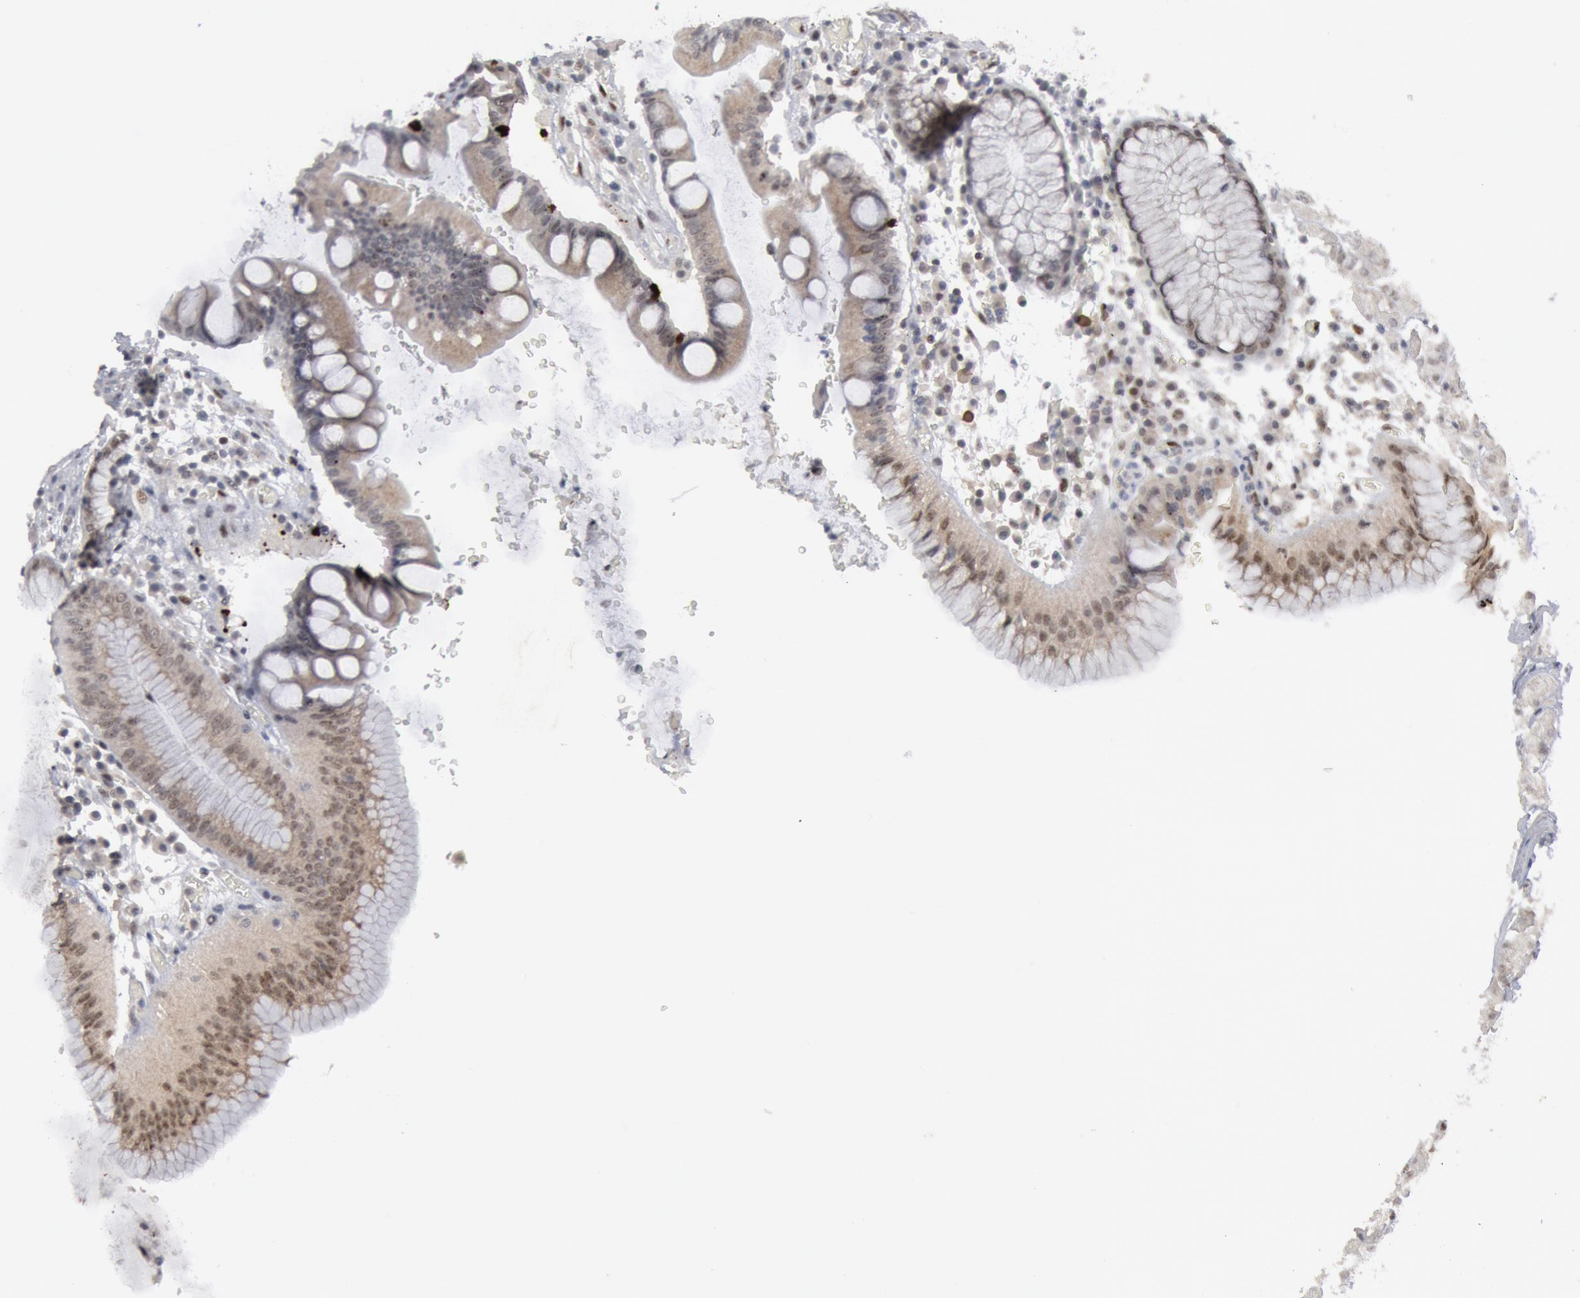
{"staining": {"intensity": "negative", "quantity": "none", "location": "none"}, "tissue": "stomach", "cell_type": "Glandular cells", "image_type": "normal", "snomed": [{"axis": "morphology", "description": "Normal tissue, NOS"}, {"axis": "topography", "description": "Stomach, lower"}], "caption": "Micrograph shows no protein positivity in glandular cells of unremarkable stomach.", "gene": "FOXO1", "patient": {"sex": "female", "age": 73}}